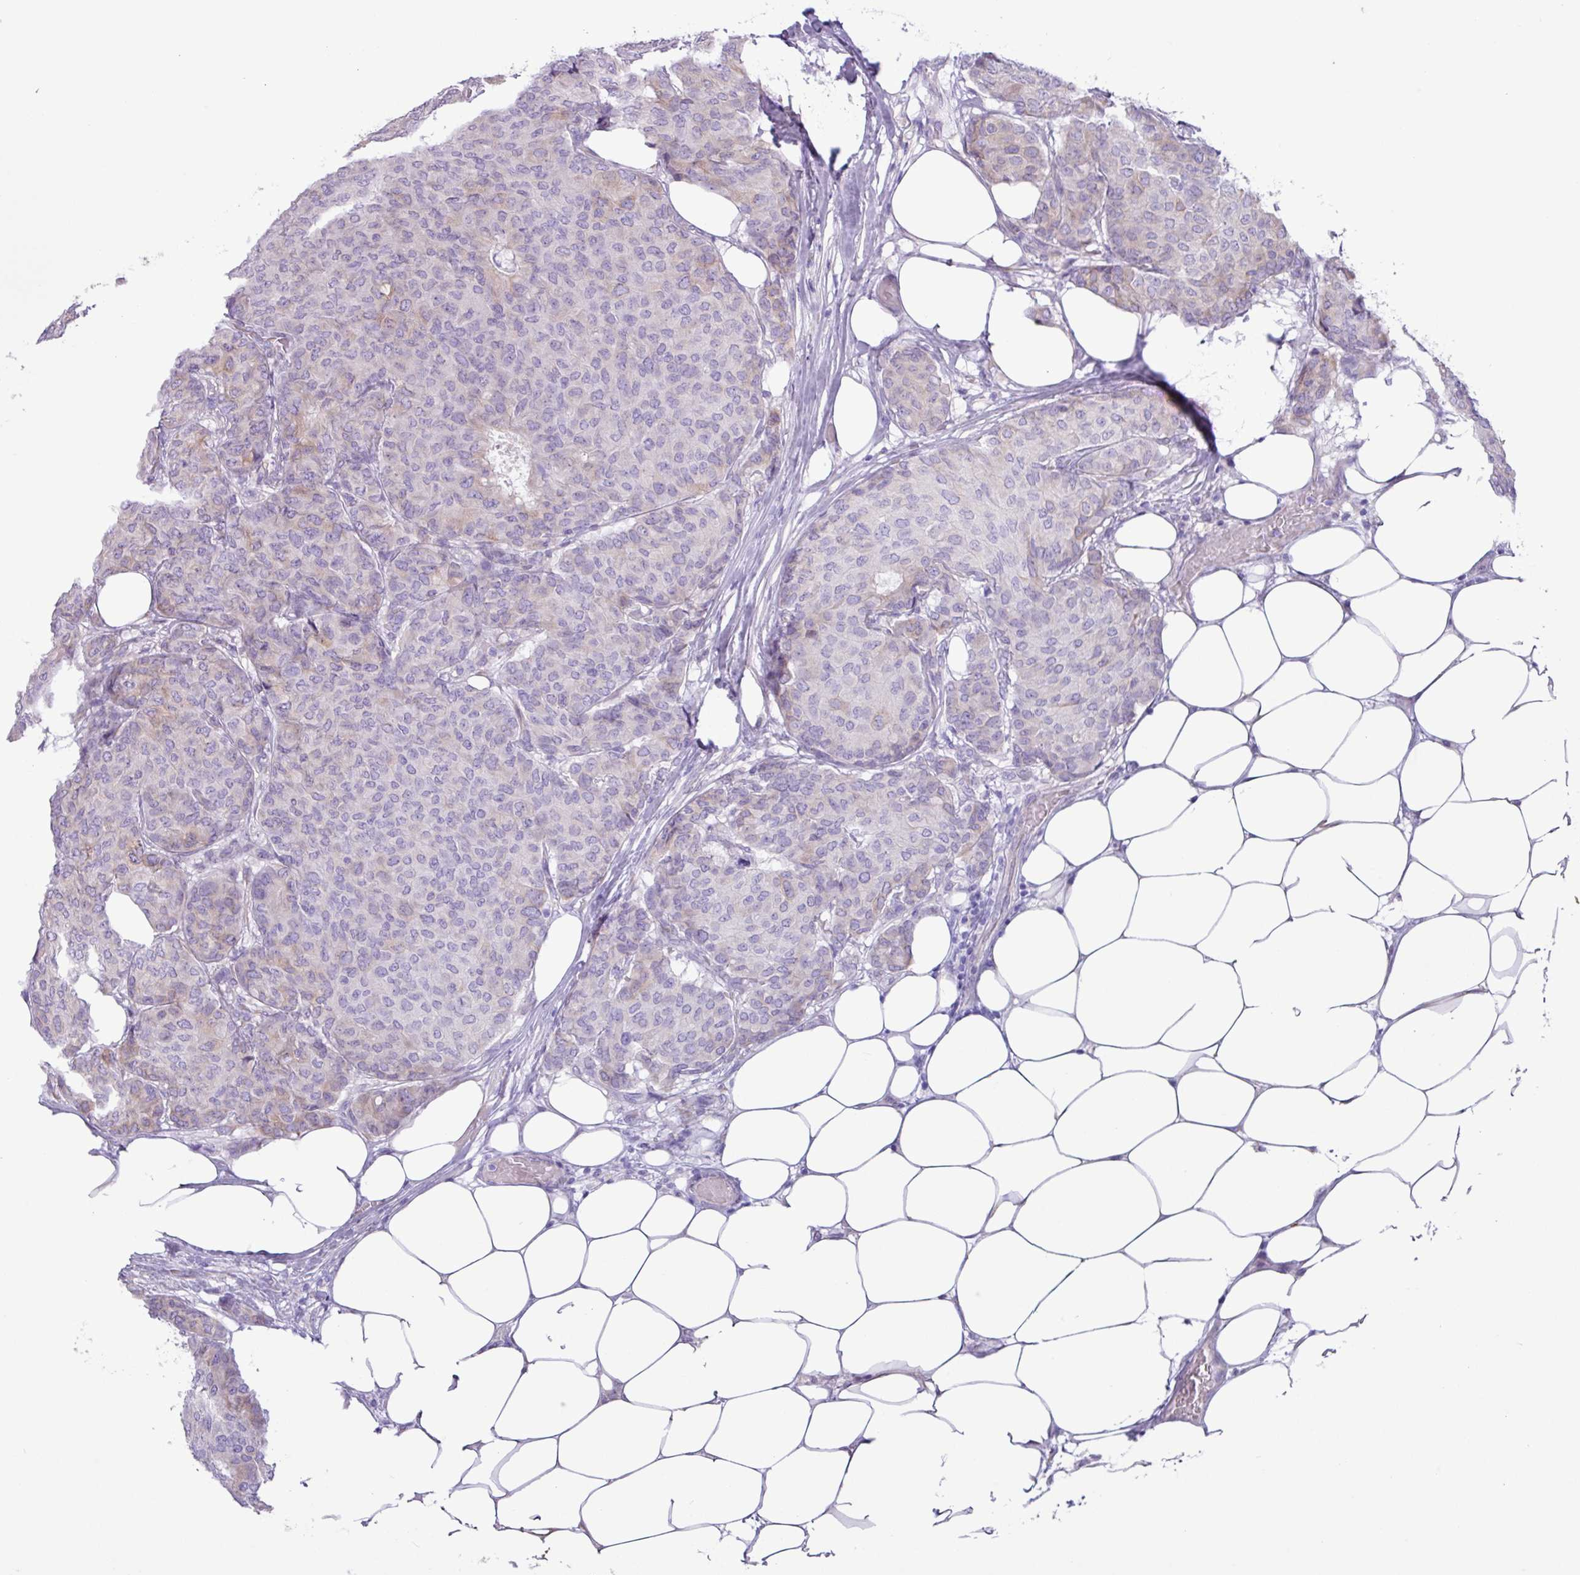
{"staining": {"intensity": "weak", "quantity": "<25%", "location": "cytoplasmic/membranous"}, "tissue": "breast cancer", "cell_type": "Tumor cells", "image_type": "cancer", "snomed": [{"axis": "morphology", "description": "Duct carcinoma"}, {"axis": "topography", "description": "Breast"}], "caption": "Tumor cells are negative for brown protein staining in breast cancer.", "gene": "SLC38A1", "patient": {"sex": "female", "age": 75}}